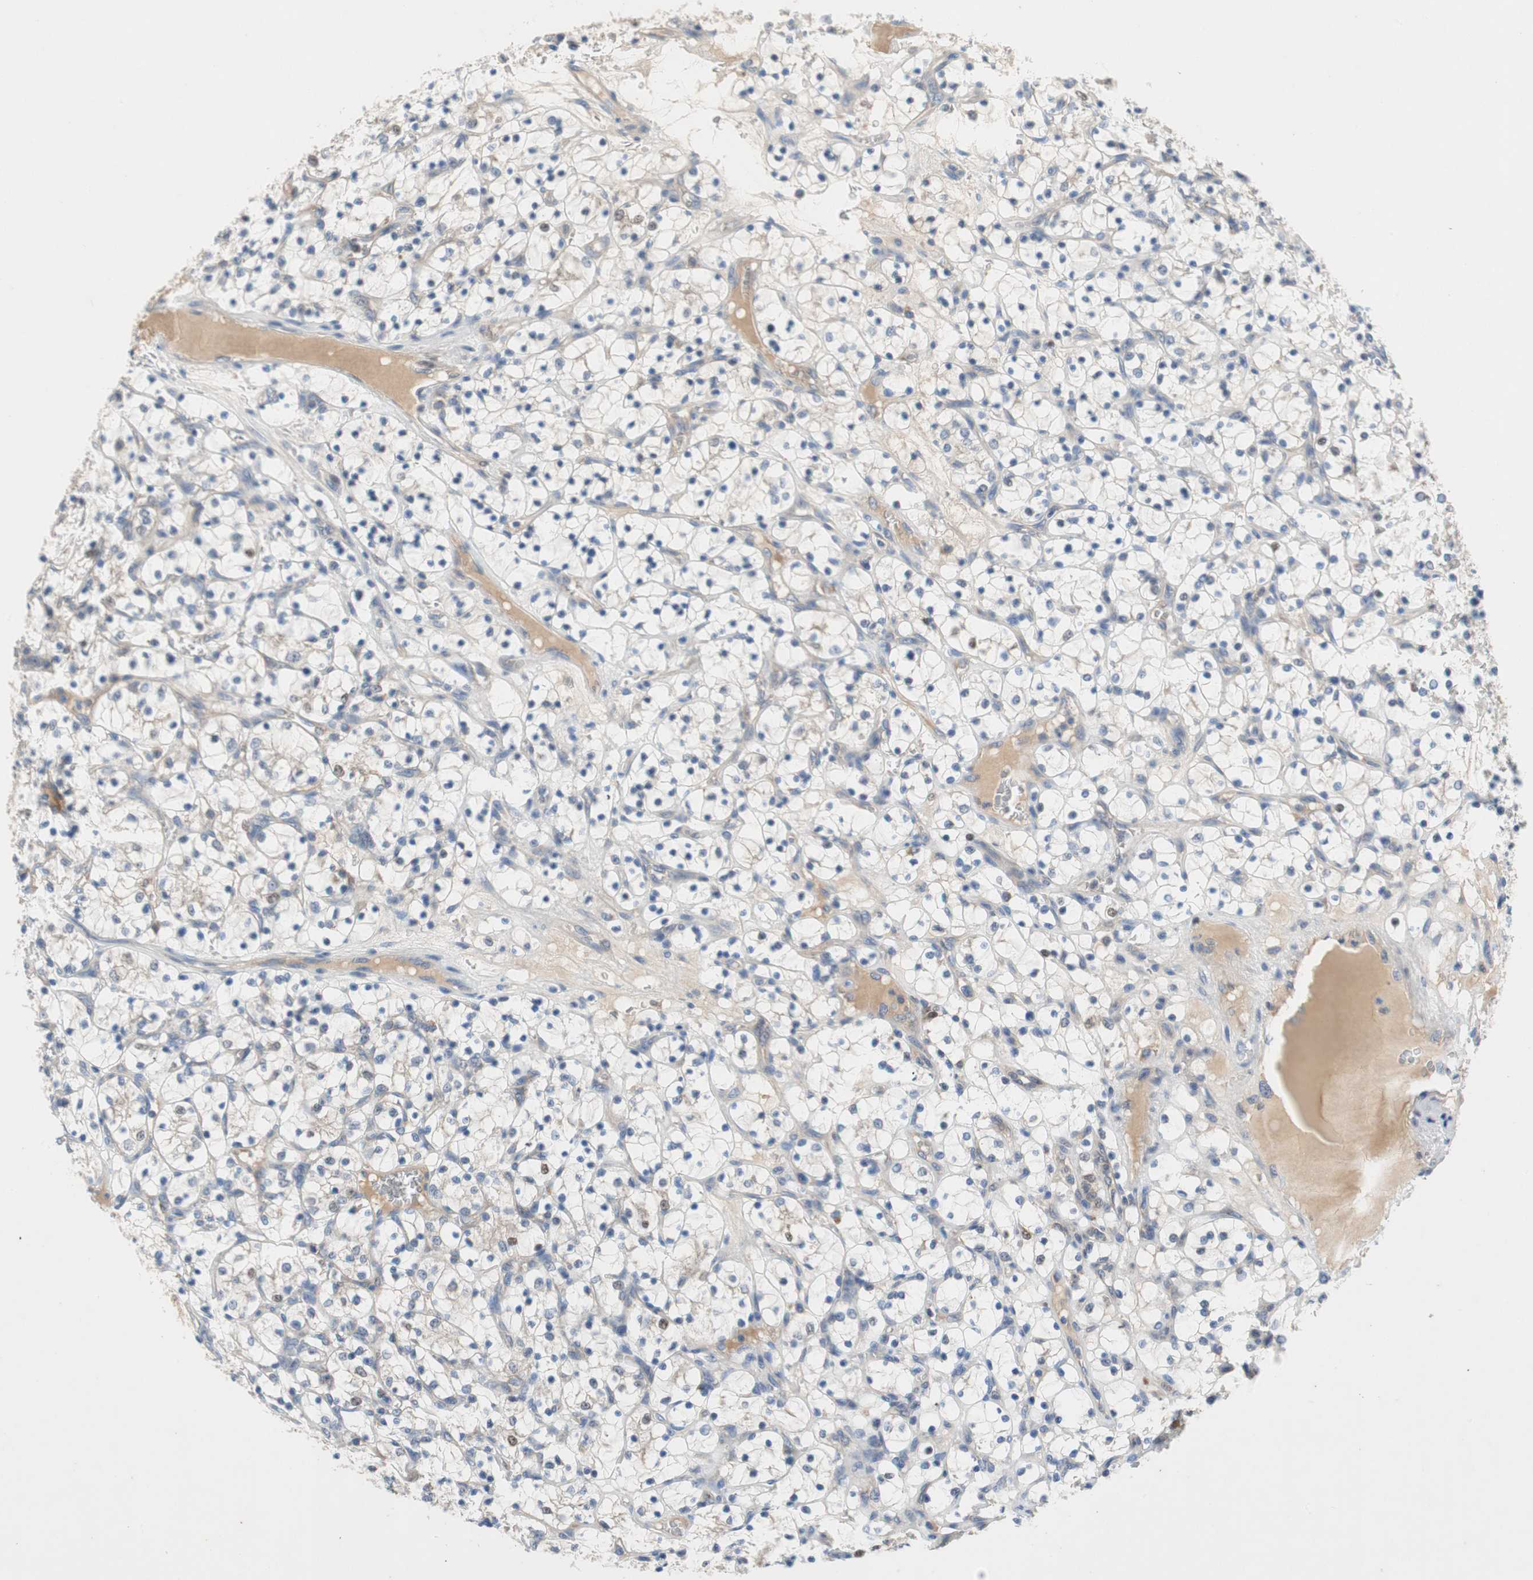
{"staining": {"intensity": "negative", "quantity": "none", "location": "none"}, "tissue": "renal cancer", "cell_type": "Tumor cells", "image_type": "cancer", "snomed": [{"axis": "morphology", "description": "Adenocarcinoma, NOS"}, {"axis": "topography", "description": "Kidney"}], "caption": "Immunohistochemistry (IHC) of human renal cancer demonstrates no expression in tumor cells.", "gene": "RELB", "patient": {"sex": "female", "age": 69}}